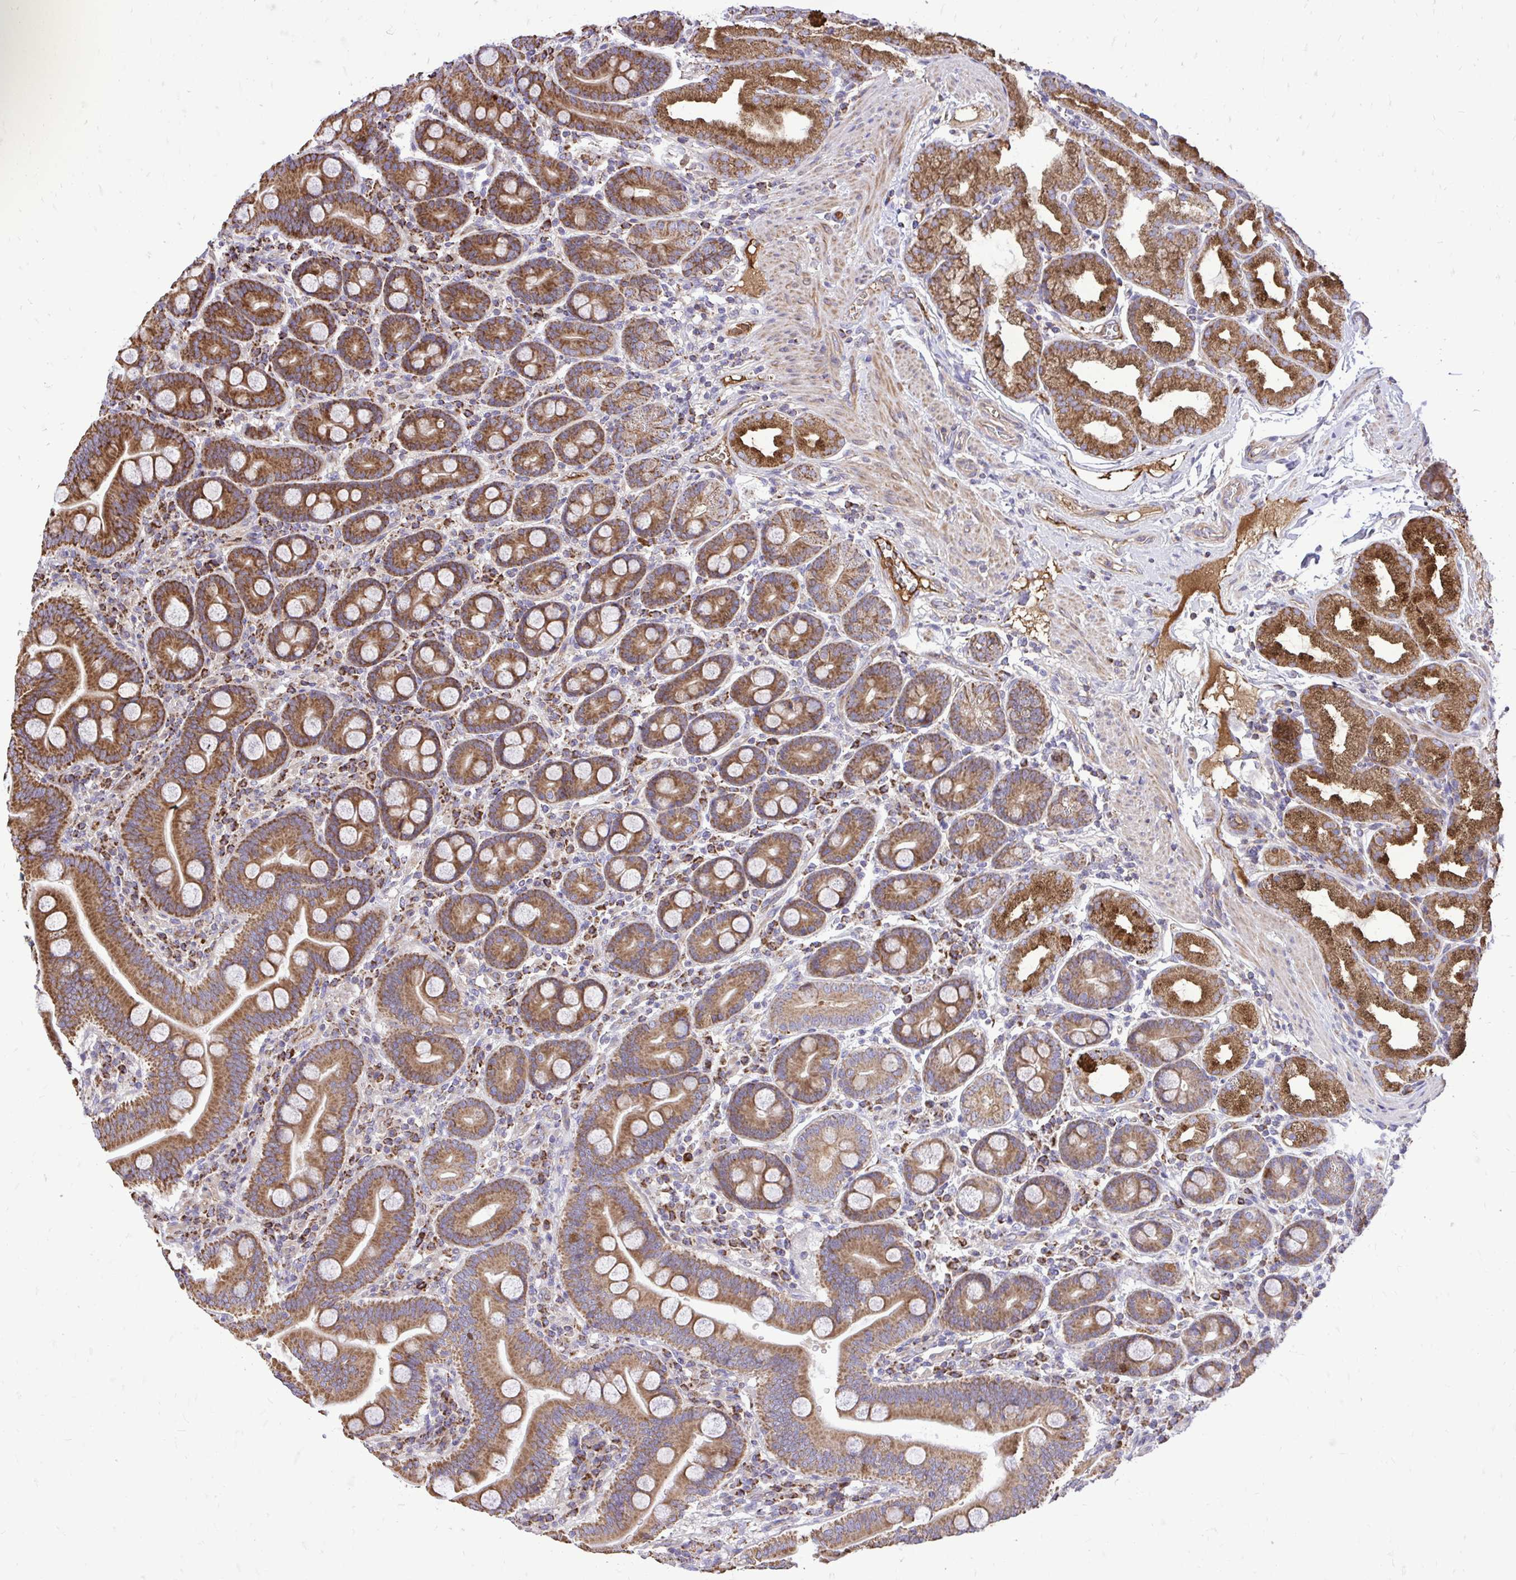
{"staining": {"intensity": "moderate", "quantity": ">75%", "location": "cytoplasmic/membranous"}, "tissue": "duodenum", "cell_type": "Glandular cells", "image_type": "normal", "snomed": [{"axis": "morphology", "description": "Normal tissue, NOS"}, {"axis": "topography", "description": "Duodenum"}], "caption": "A high-resolution photomicrograph shows IHC staining of benign duodenum, which exhibits moderate cytoplasmic/membranous positivity in about >75% of glandular cells. (brown staining indicates protein expression, while blue staining denotes nuclei).", "gene": "ATP13A2", "patient": {"sex": "male", "age": 59}}